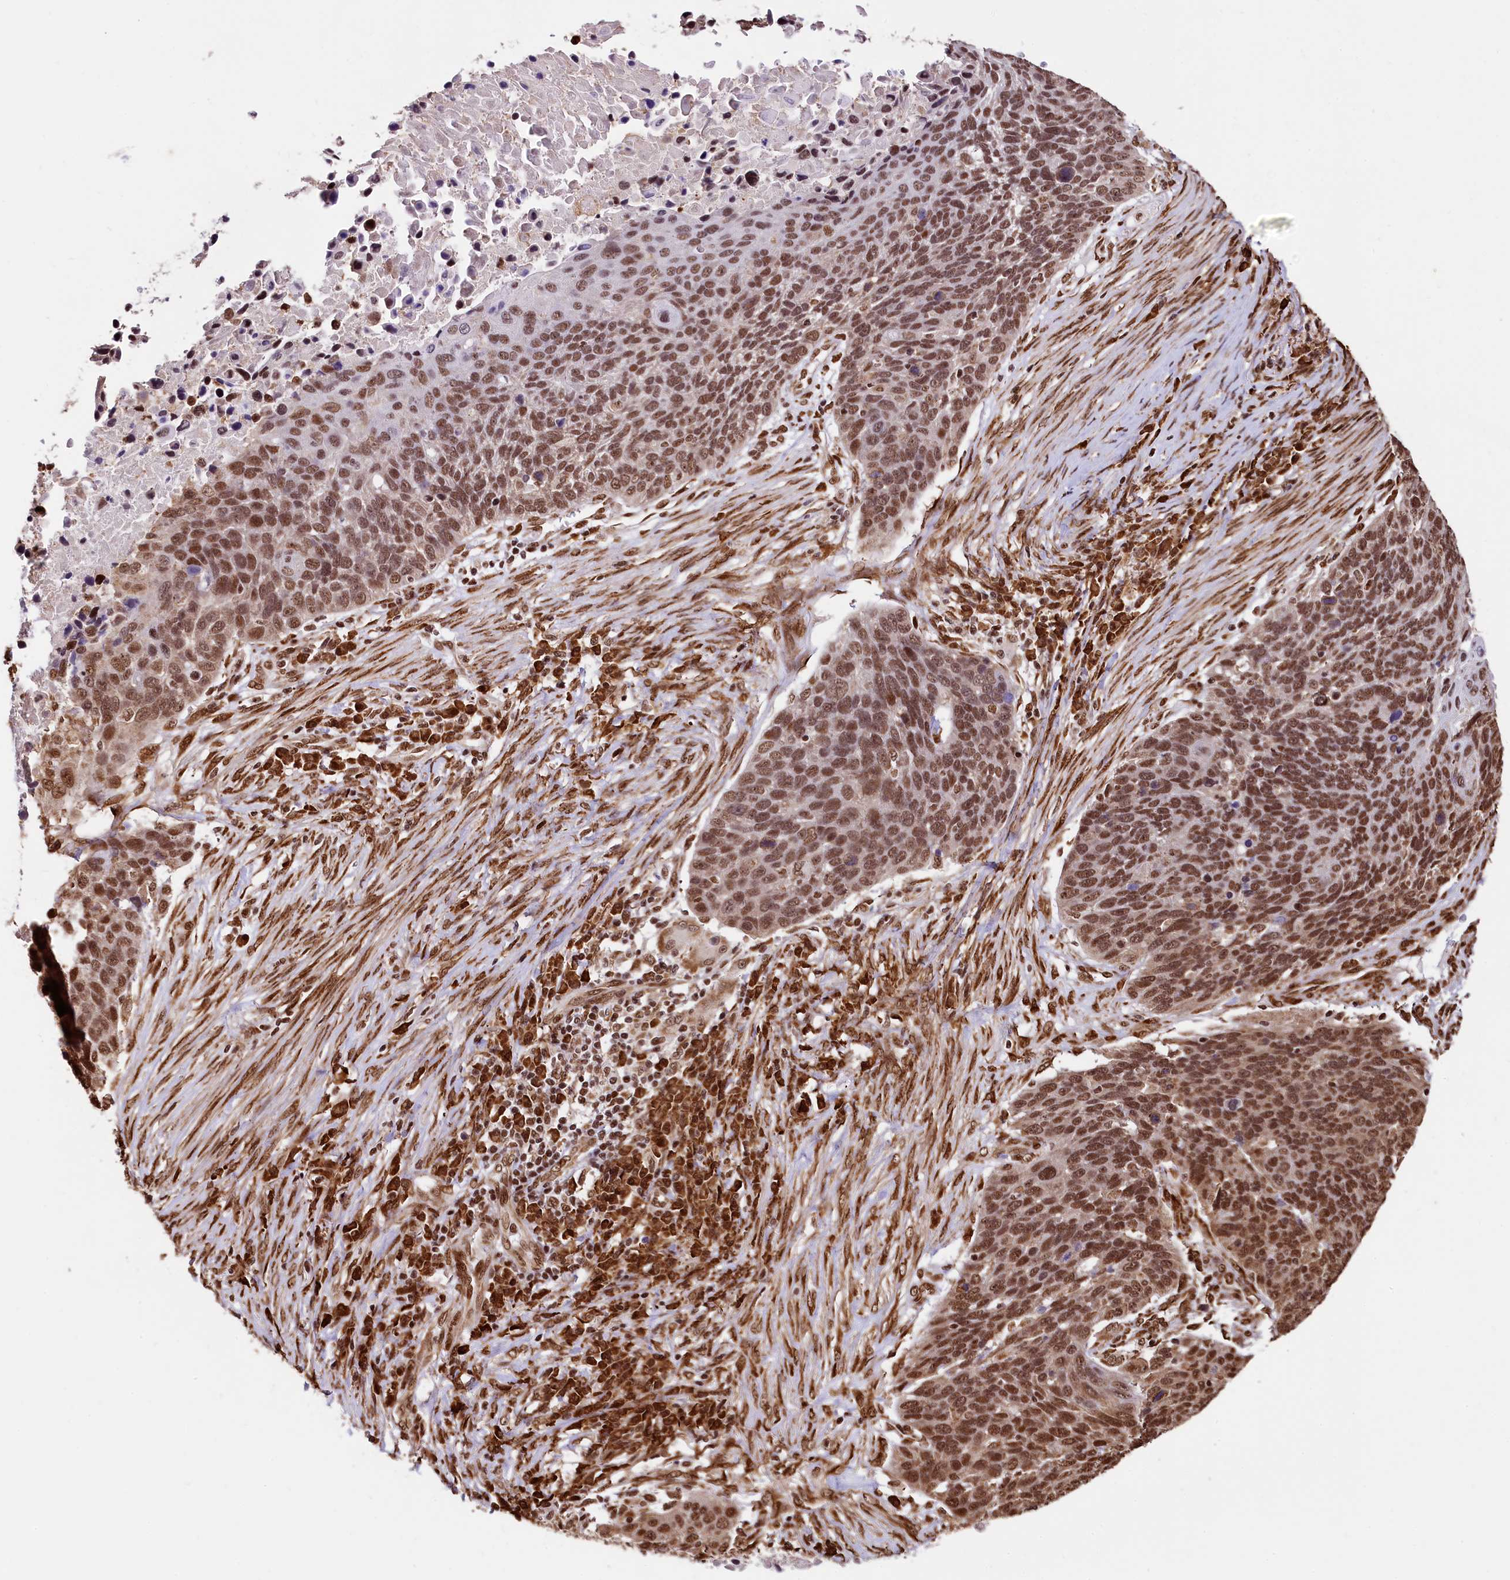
{"staining": {"intensity": "moderate", "quantity": ">75%", "location": "nuclear"}, "tissue": "lung cancer", "cell_type": "Tumor cells", "image_type": "cancer", "snomed": [{"axis": "morphology", "description": "Normal tissue, NOS"}, {"axis": "morphology", "description": "Squamous cell carcinoma, NOS"}, {"axis": "topography", "description": "Lymph node"}, {"axis": "topography", "description": "Lung"}], "caption": "Immunohistochemical staining of lung squamous cell carcinoma shows moderate nuclear protein staining in approximately >75% of tumor cells.", "gene": "PDS5B", "patient": {"sex": "male", "age": 66}}